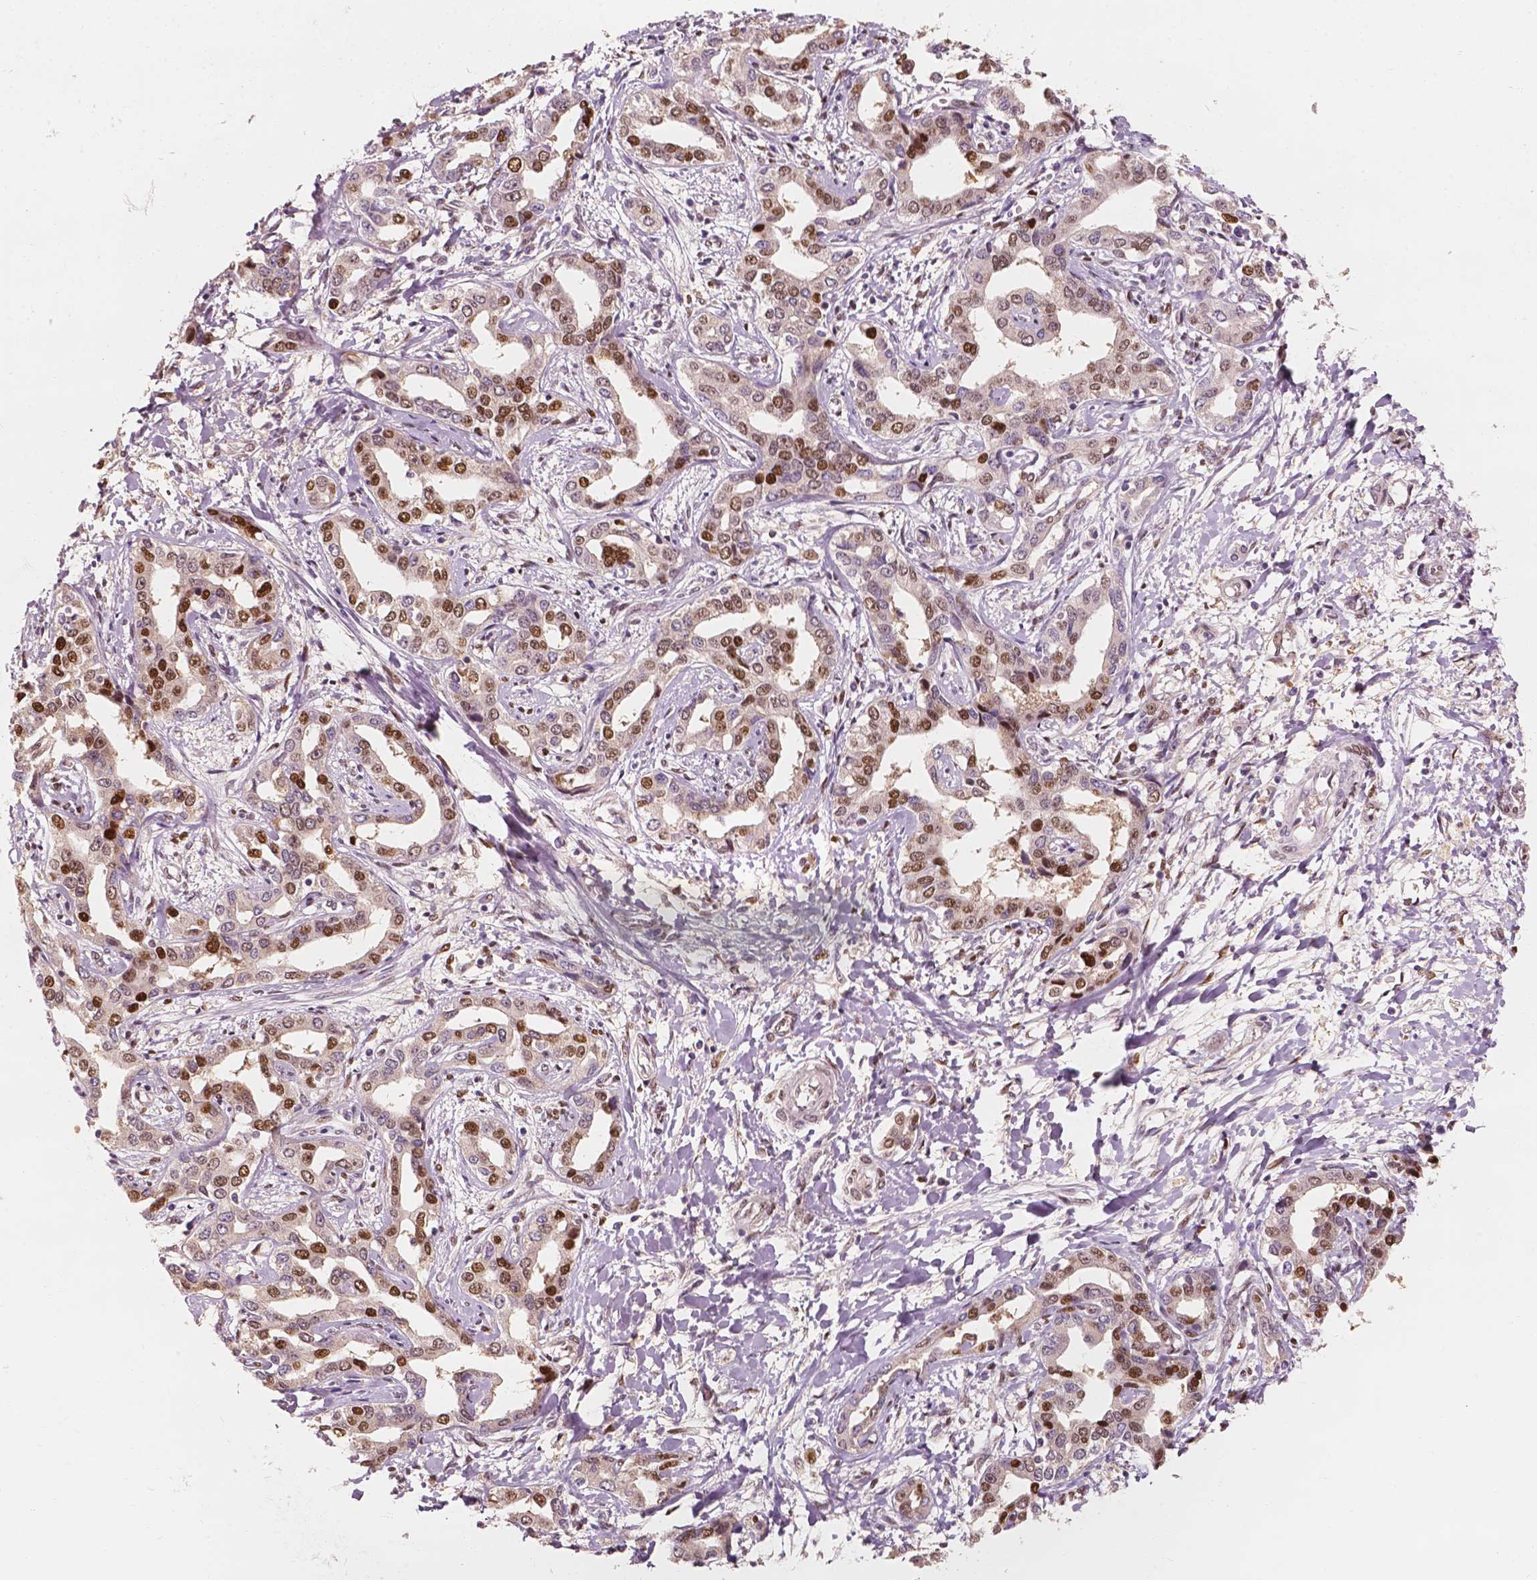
{"staining": {"intensity": "strong", "quantity": "25%-75%", "location": "nuclear"}, "tissue": "liver cancer", "cell_type": "Tumor cells", "image_type": "cancer", "snomed": [{"axis": "morphology", "description": "Cholangiocarcinoma"}, {"axis": "topography", "description": "Liver"}], "caption": "Immunohistochemical staining of liver cancer exhibits strong nuclear protein staining in about 25%-75% of tumor cells.", "gene": "TBC1D17", "patient": {"sex": "male", "age": 59}}